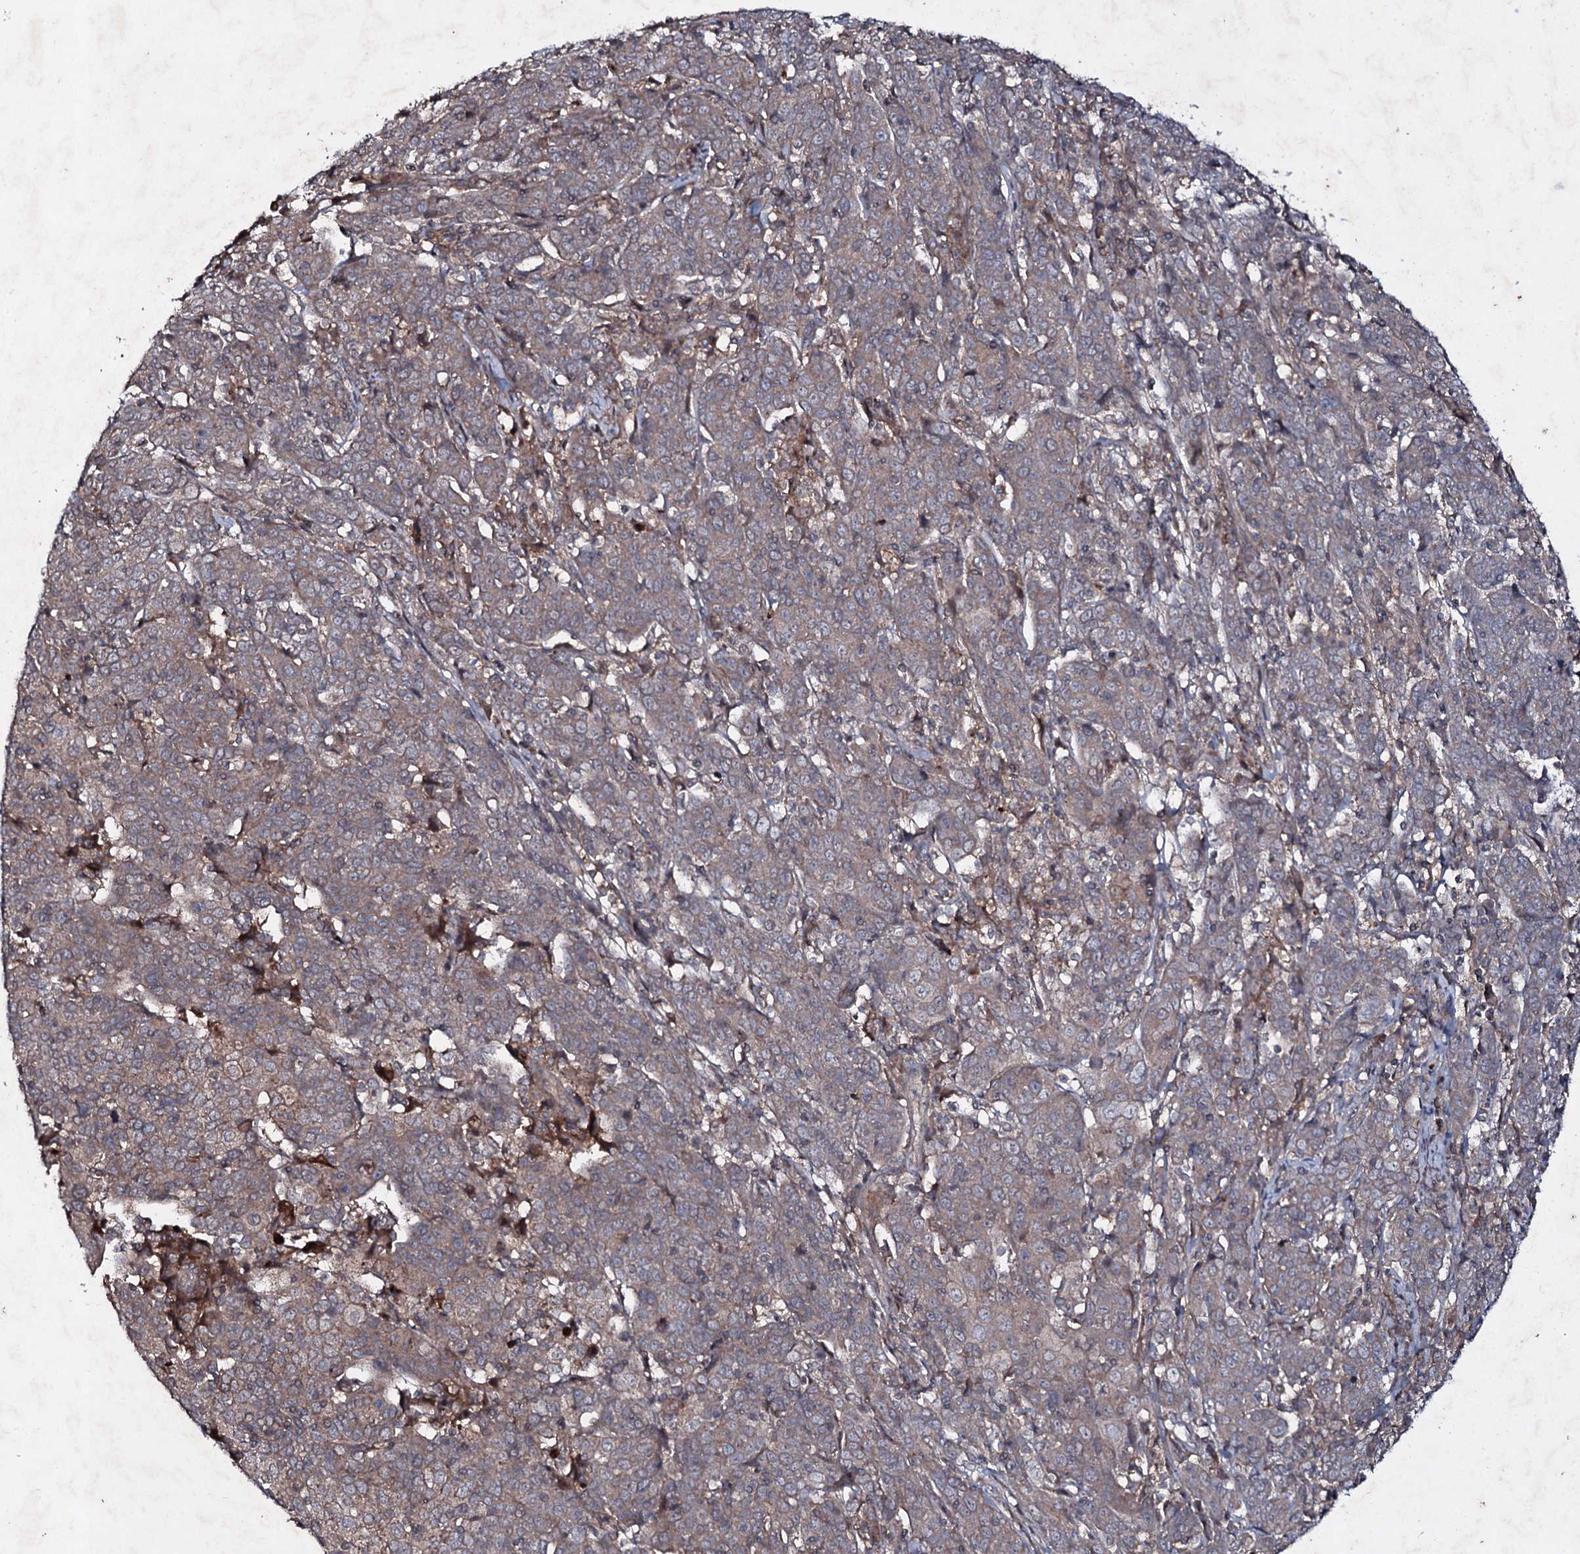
{"staining": {"intensity": "weak", "quantity": ">75%", "location": "cytoplasmic/membranous"}, "tissue": "cervical cancer", "cell_type": "Tumor cells", "image_type": "cancer", "snomed": [{"axis": "morphology", "description": "Squamous cell carcinoma, NOS"}, {"axis": "topography", "description": "Cervix"}], "caption": "Immunohistochemical staining of human cervical squamous cell carcinoma displays weak cytoplasmic/membranous protein positivity in approximately >75% of tumor cells. The staining was performed using DAB to visualize the protein expression in brown, while the nuclei were stained in blue with hematoxylin (Magnification: 20x).", "gene": "SNAP23", "patient": {"sex": "female", "age": 67}}